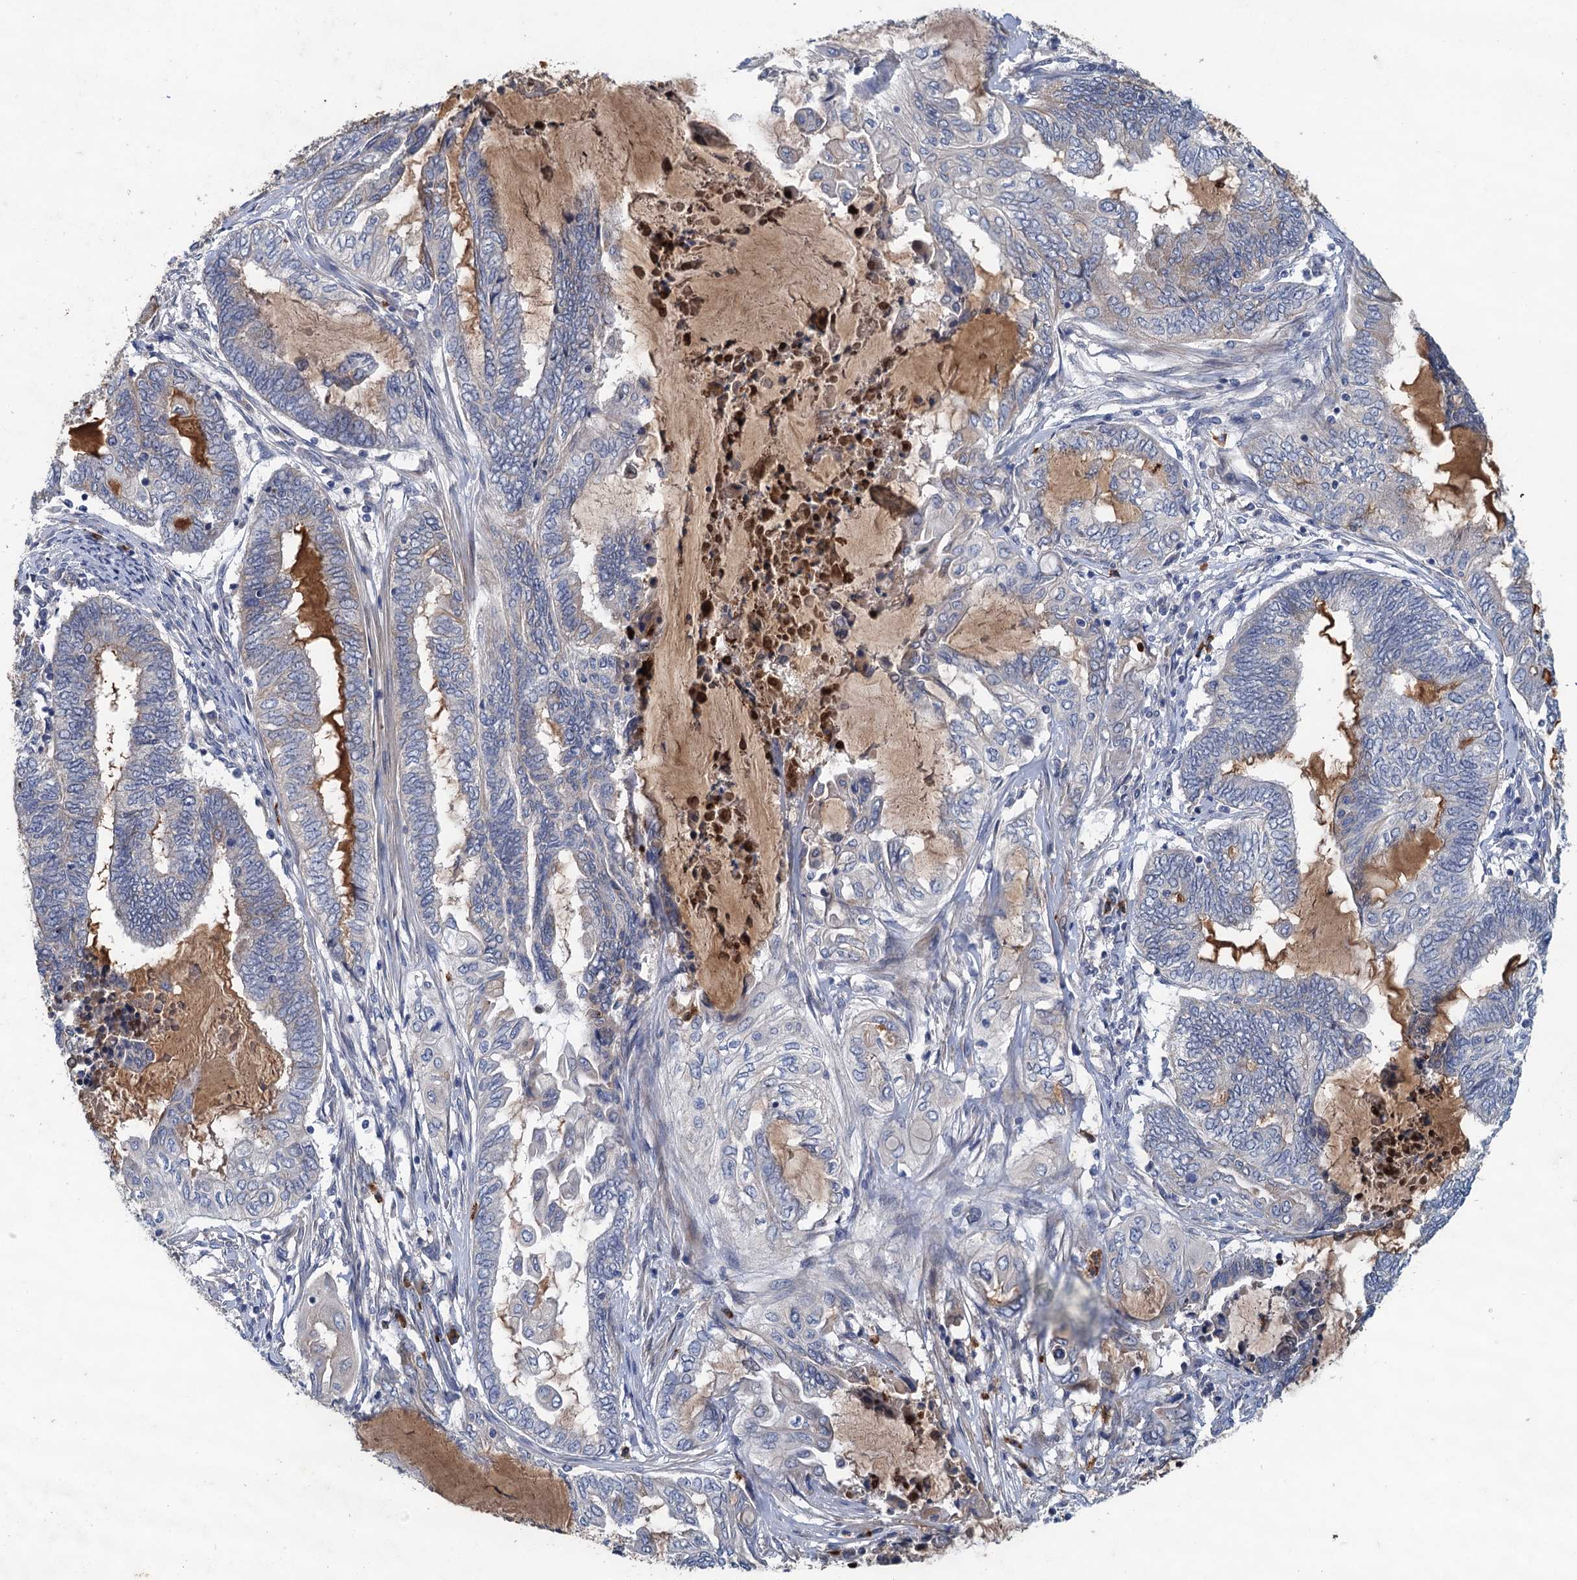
{"staining": {"intensity": "negative", "quantity": "none", "location": "none"}, "tissue": "endometrial cancer", "cell_type": "Tumor cells", "image_type": "cancer", "snomed": [{"axis": "morphology", "description": "Adenocarcinoma, NOS"}, {"axis": "topography", "description": "Uterus"}, {"axis": "topography", "description": "Endometrium"}], "caption": "Image shows no protein staining in tumor cells of adenocarcinoma (endometrial) tissue.", "gene": "TPCN1", "patient": {"sex": "female", "age": 70}}